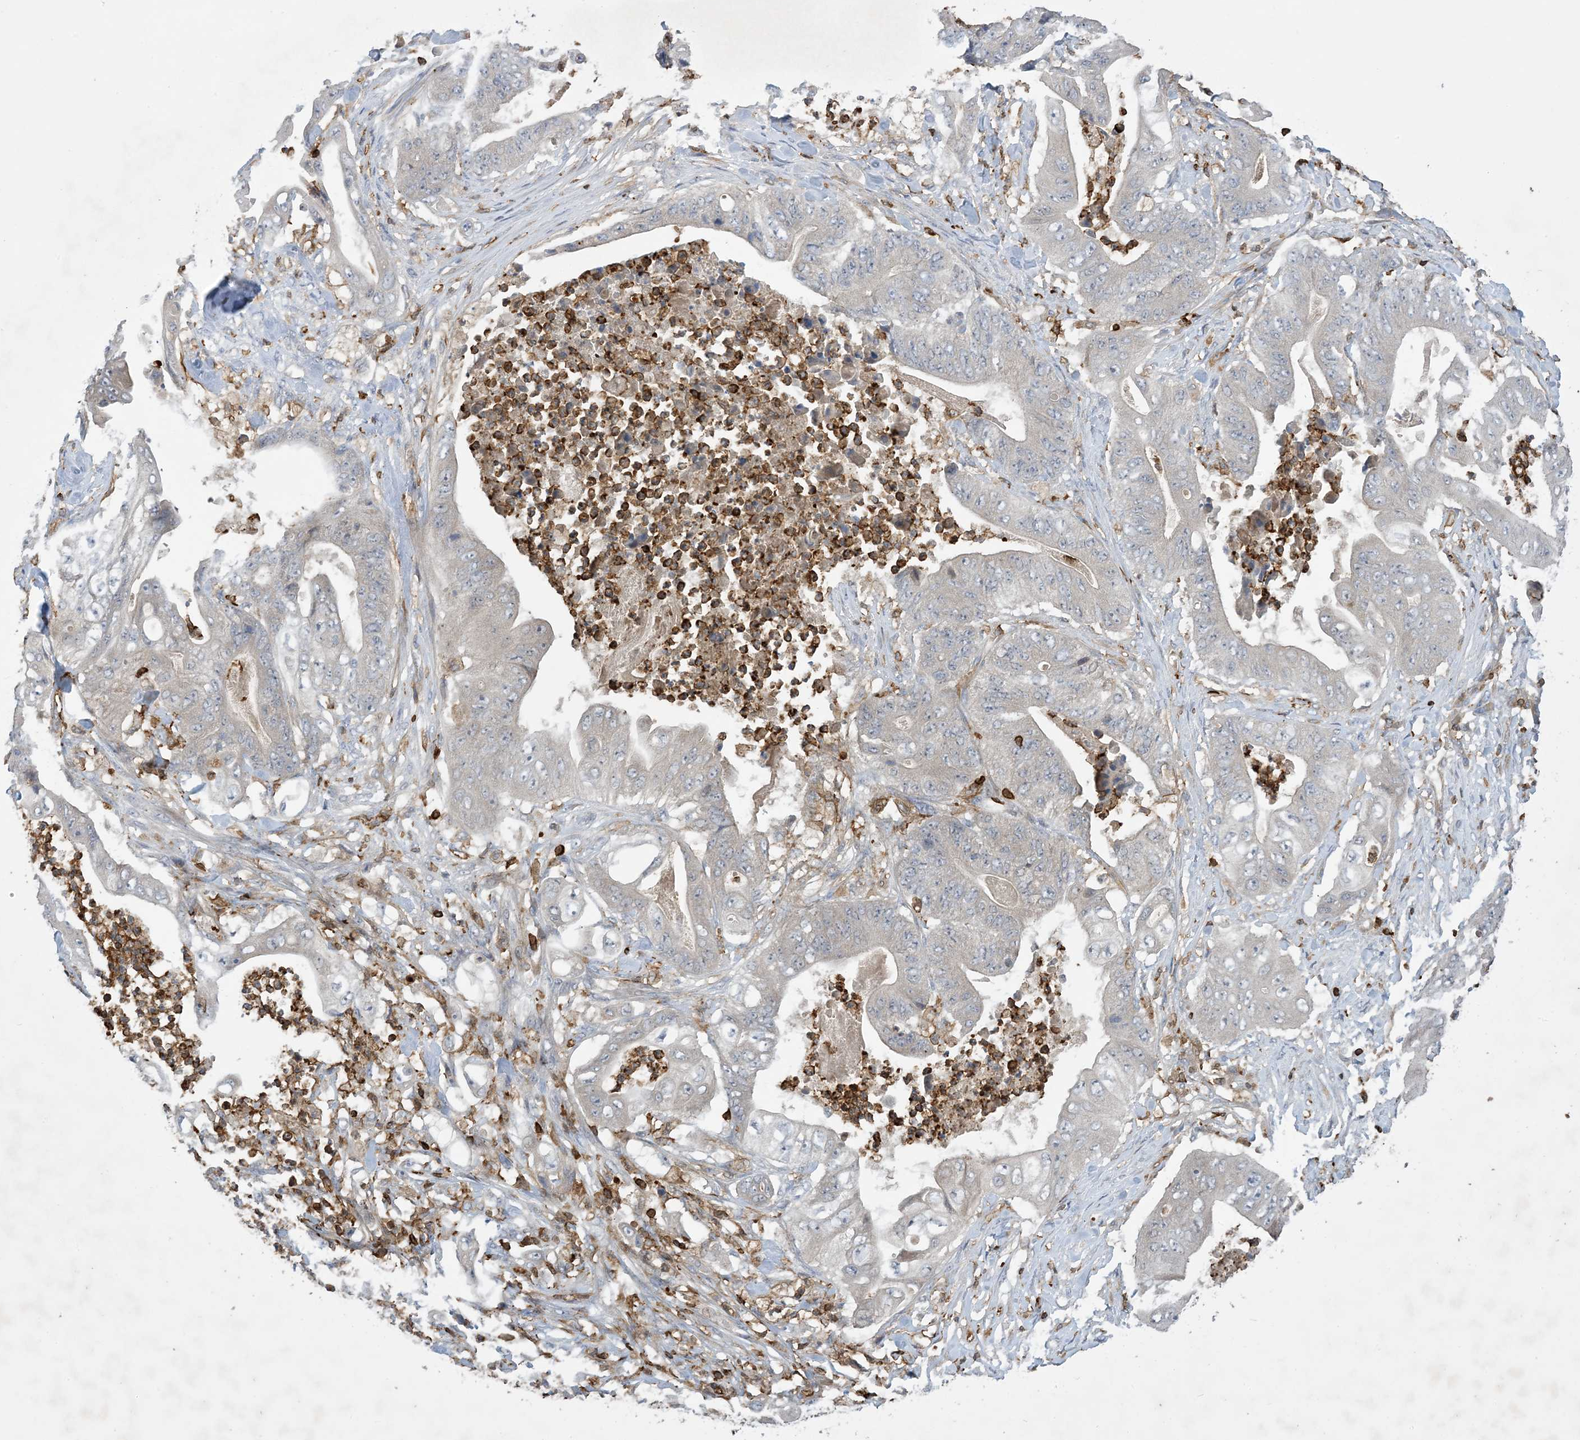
{"staining": {"intensity": "negative", "quantity": "none", "location": "none"}, "tissue": "stomach cancer", "cell_type": "Tumor cells", "image_type": "cancer", "snomed": [{"axis": "morphology", "description": "Adenocarcinoma, NOS"}, {"axis": "topography", "description": "Stomach"}], "caption": "Tumor cells are negative for brown protein staining in stomach cancer (adenocarcinoma).", "gene": "AK9", "patient": {"sex": "female", "age": 73}}